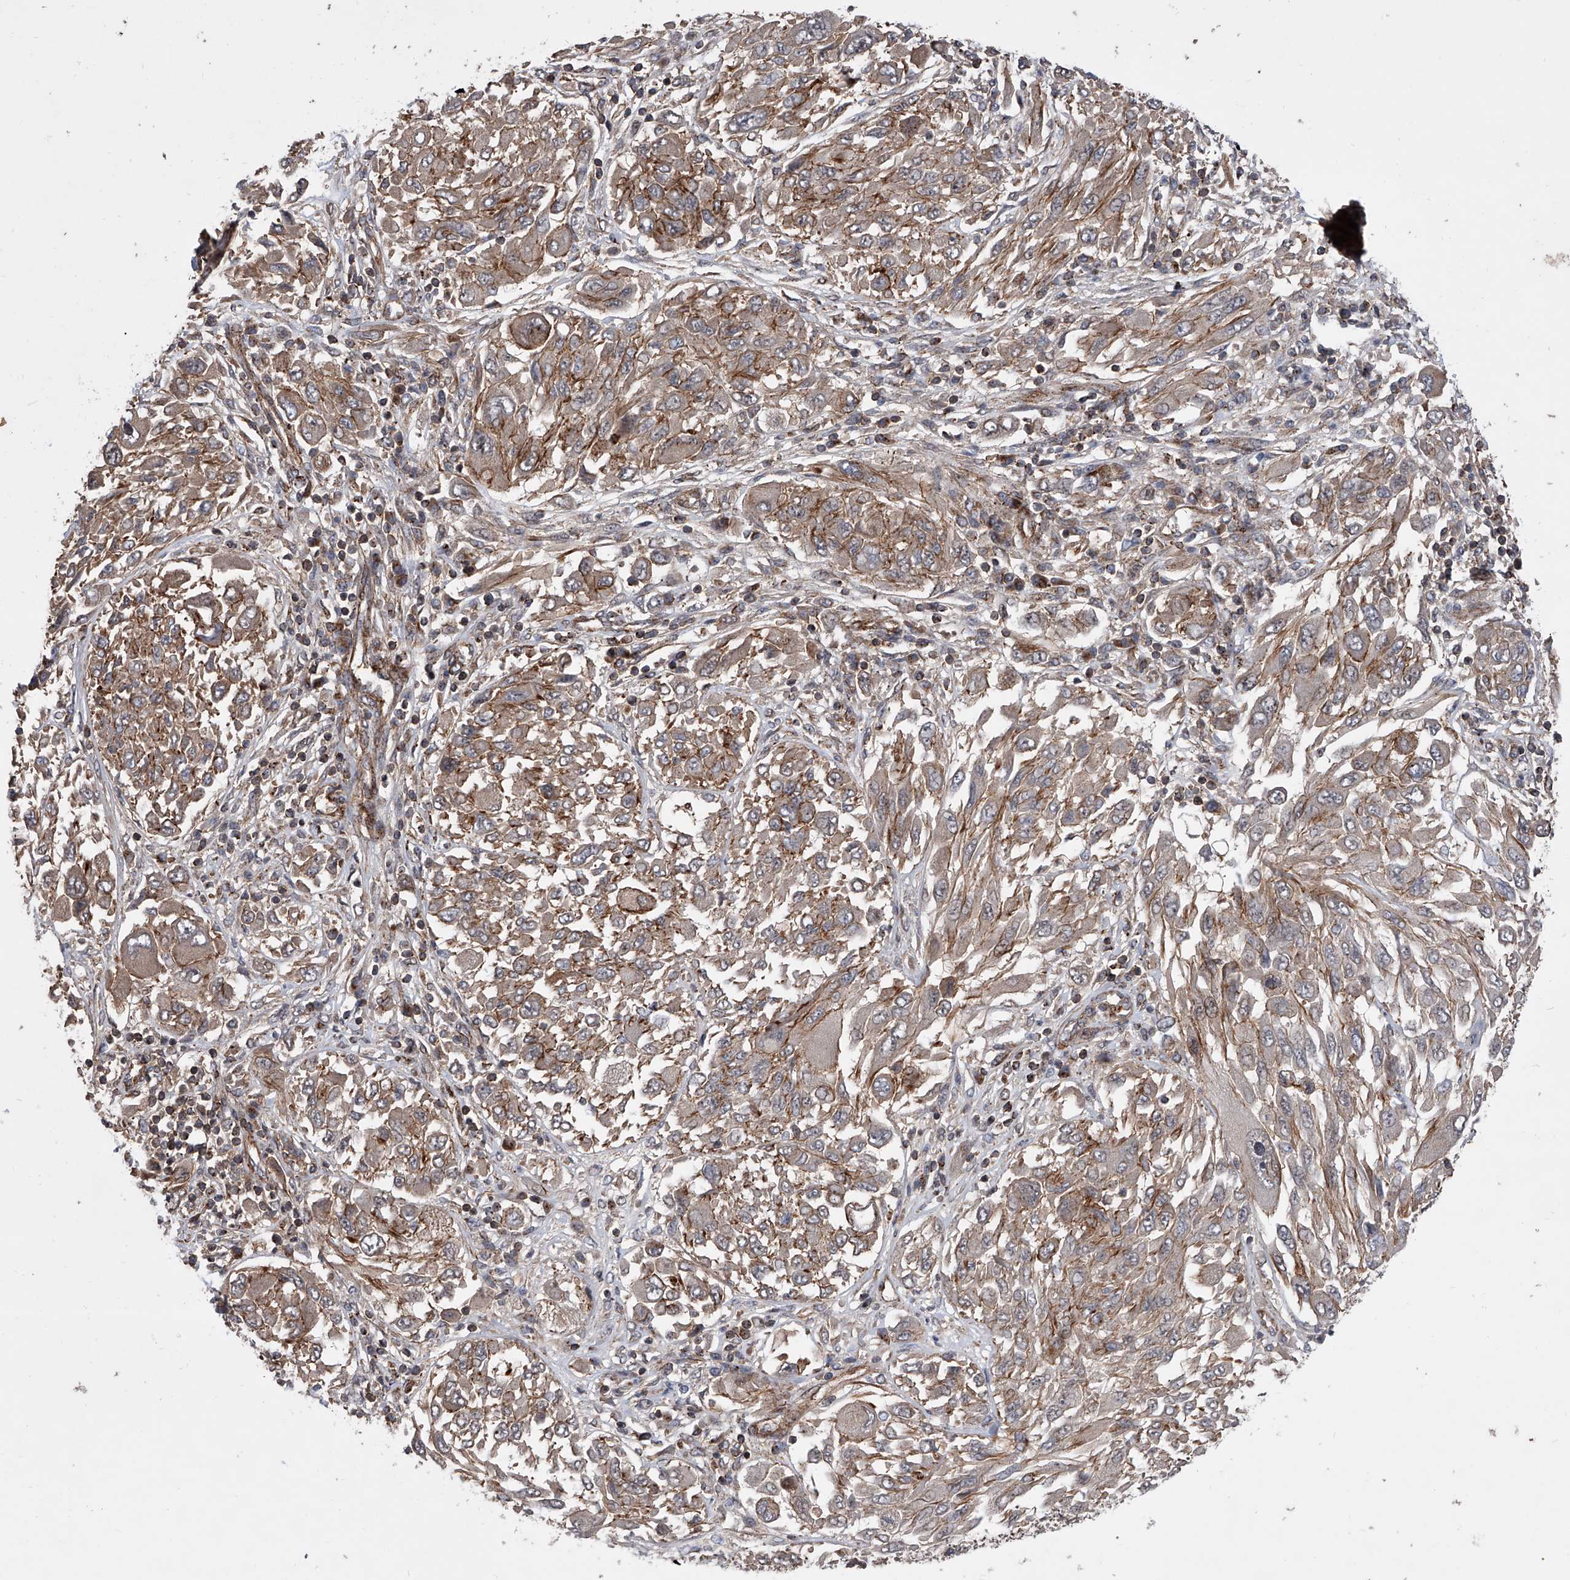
{"staining": {"intensity": "weak", "quantity": ">75%", "location": "cytoplasmic/membranous"}, "tissue": "melanoma", "cell_type": "Tumor cells", "image_type": "cancer", "snomed": [{"axis": "morphology", "description": "Malignant melanoma, NOS"}, {"axis": "topography", "description": "Skin"}], "caption": "There is low levels of weak cytoplasmic/membranous positivity in tumor cells of malignant melanoma, as demonstrated by immunohistochemical staining (brown color).", "gene": "USP47", "patient": {"sex": "female", "age": 91}}